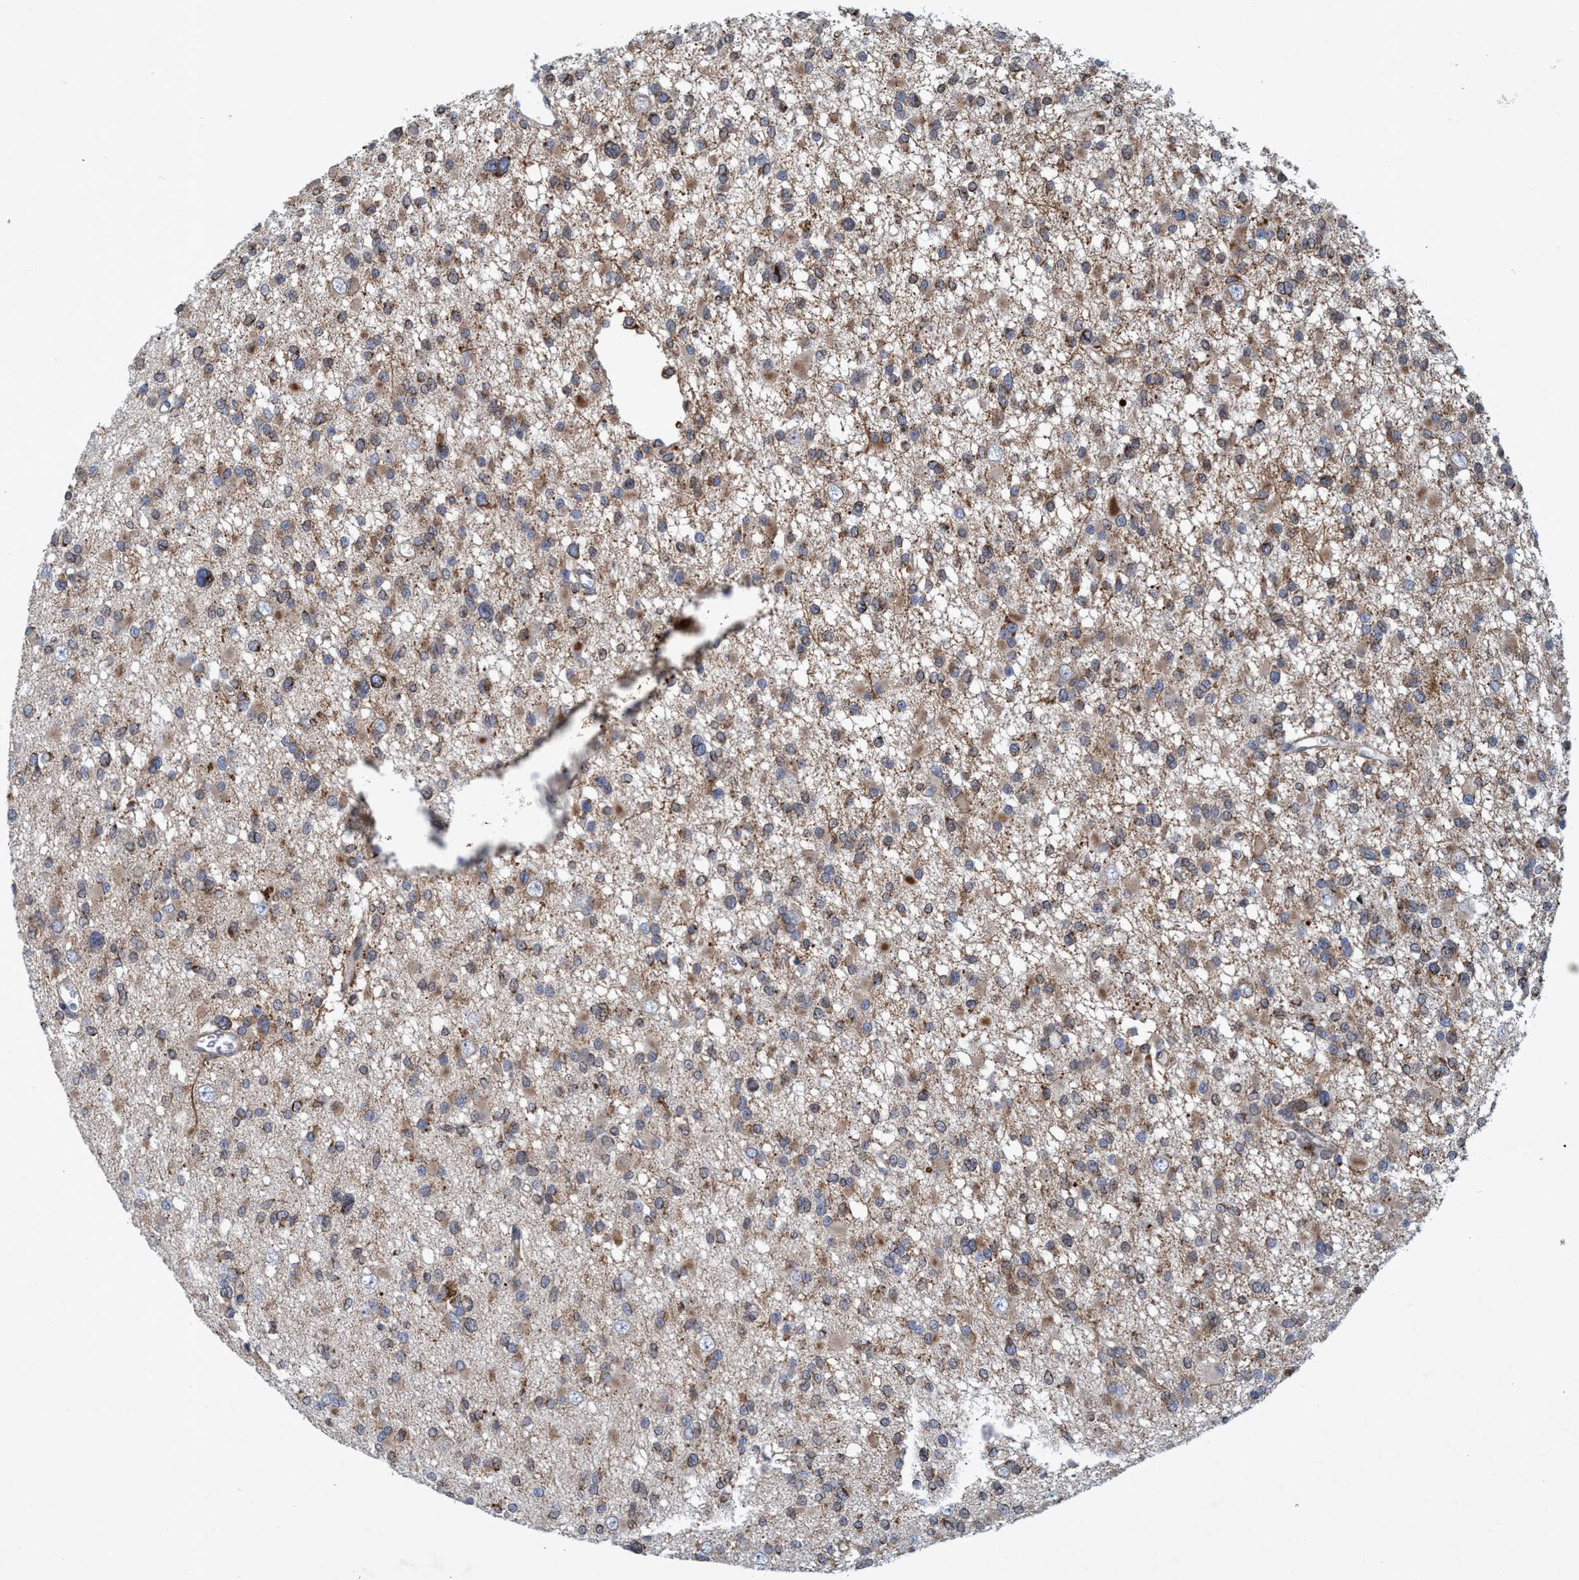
{"staining": {"intensity": "moderate", "quantity": ">75%", "location": "cytoplasmic/membranous"}, "tissue": "glioma", "cell_type": "Tumor cells", "image_type": "cancer", "snomed": [{"axis": "morphology", "description": "Glioma, malignant, Low grade"}, {"axis": "topography", "description": "Brain"}], "caption": "A high-resolution micrograph shows immunohistochemistry staining of malignant low-grade glioma, which reveals moderate cytoplasmic/membranous expression in approximately >75% of tumor cells.", "gene": "SLC16A3", "patient": {"sex": "female", "age": 22}}